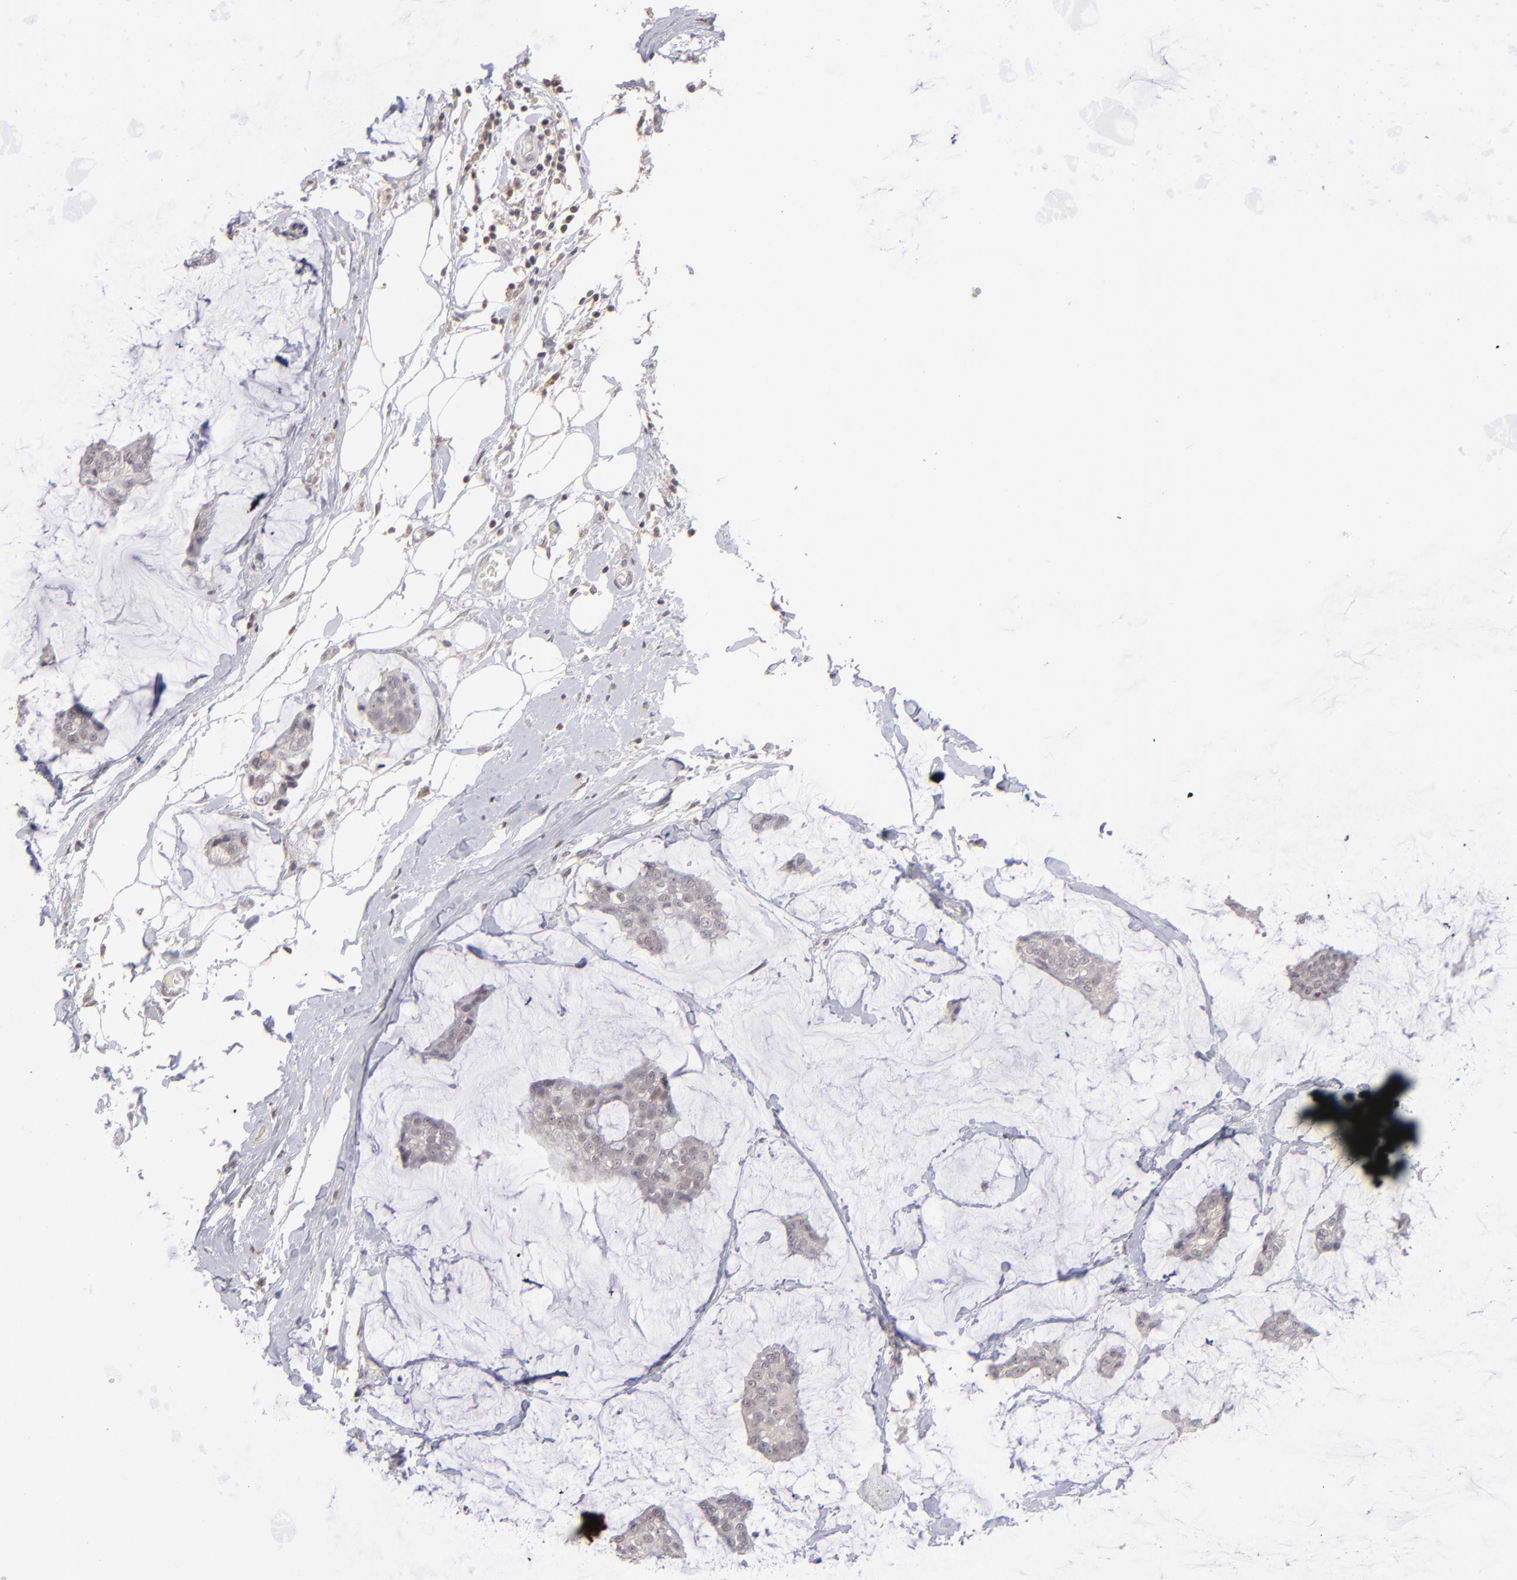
{"staining": {"intensity": "negative", "quantity": "none", "location": "none"}, "tissue": "breast cancer", "cell_type": "Tumor cells", "image_type": "cancer", "snomed": [{"axis": "morphology", "description": "Duct carcinoma"}, {"axis": "topography", "description": "Breast"}], "caption": "IHC photomicrograph of breast infiltrating ductal carcinoma stained for a protein (brown), which shows no positivity in tumor cells.", "gene": "CLDN2", "patient": {"sex": "female", "age": 93}}